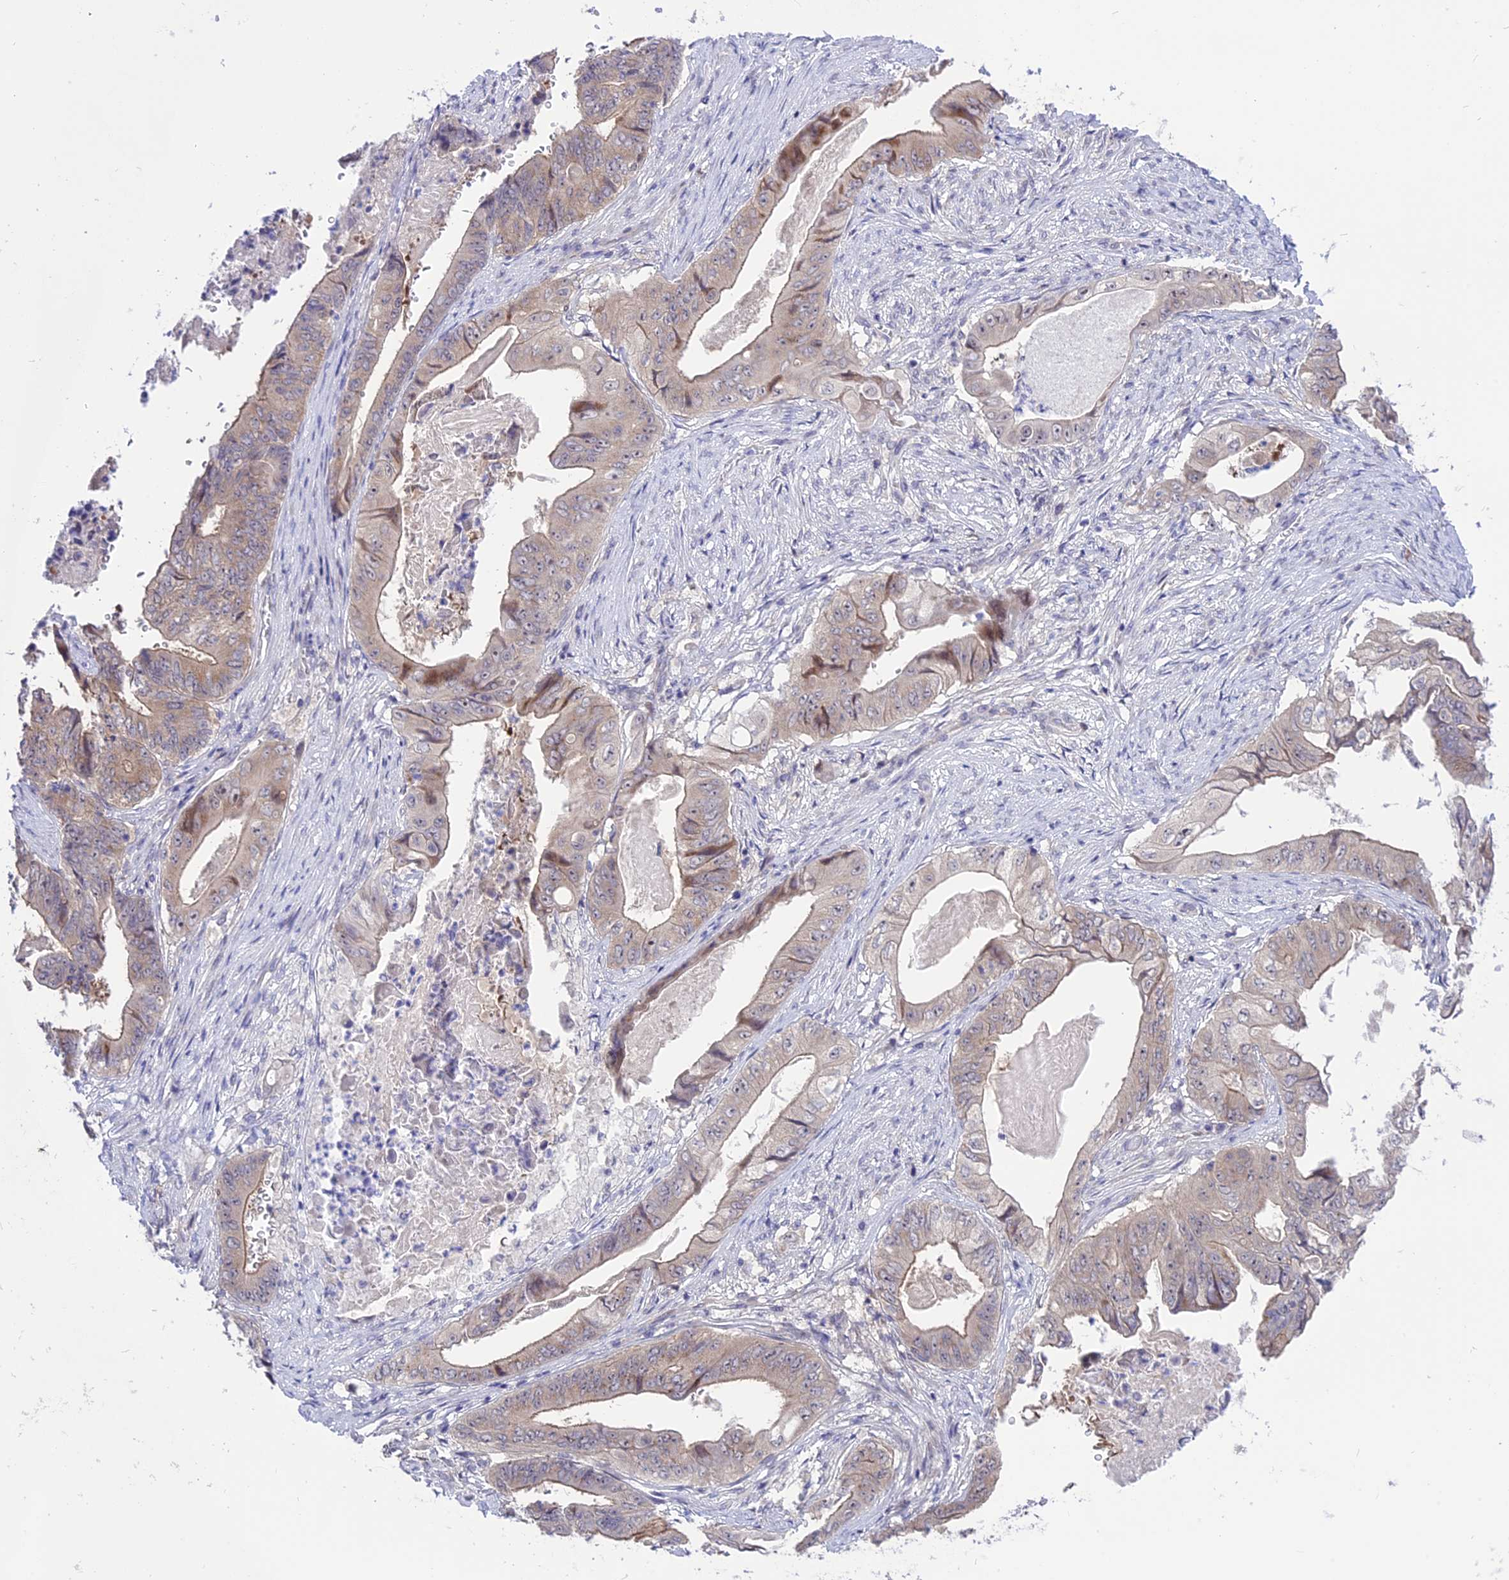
{"staining": {"intensity": "weak", "quantity": "<25%", "location": "cytoplasmic/membranous"}, "tissue": "stomach cancer", "cell_type": "Tumor cells", "image_type": "cancer", "snomed": [{"axis": "morphology", "description": "Adenocarcinoma, NOS"}, {"axis": "topography", "description": "Stomach"}], "caption": "This is a photomicrograph of immunohistochemistry staining of stomach cancer, which shows no expression in tumor cells.", "gene": "ZNF837", "patient": {"sex": "female", "age": 73}}